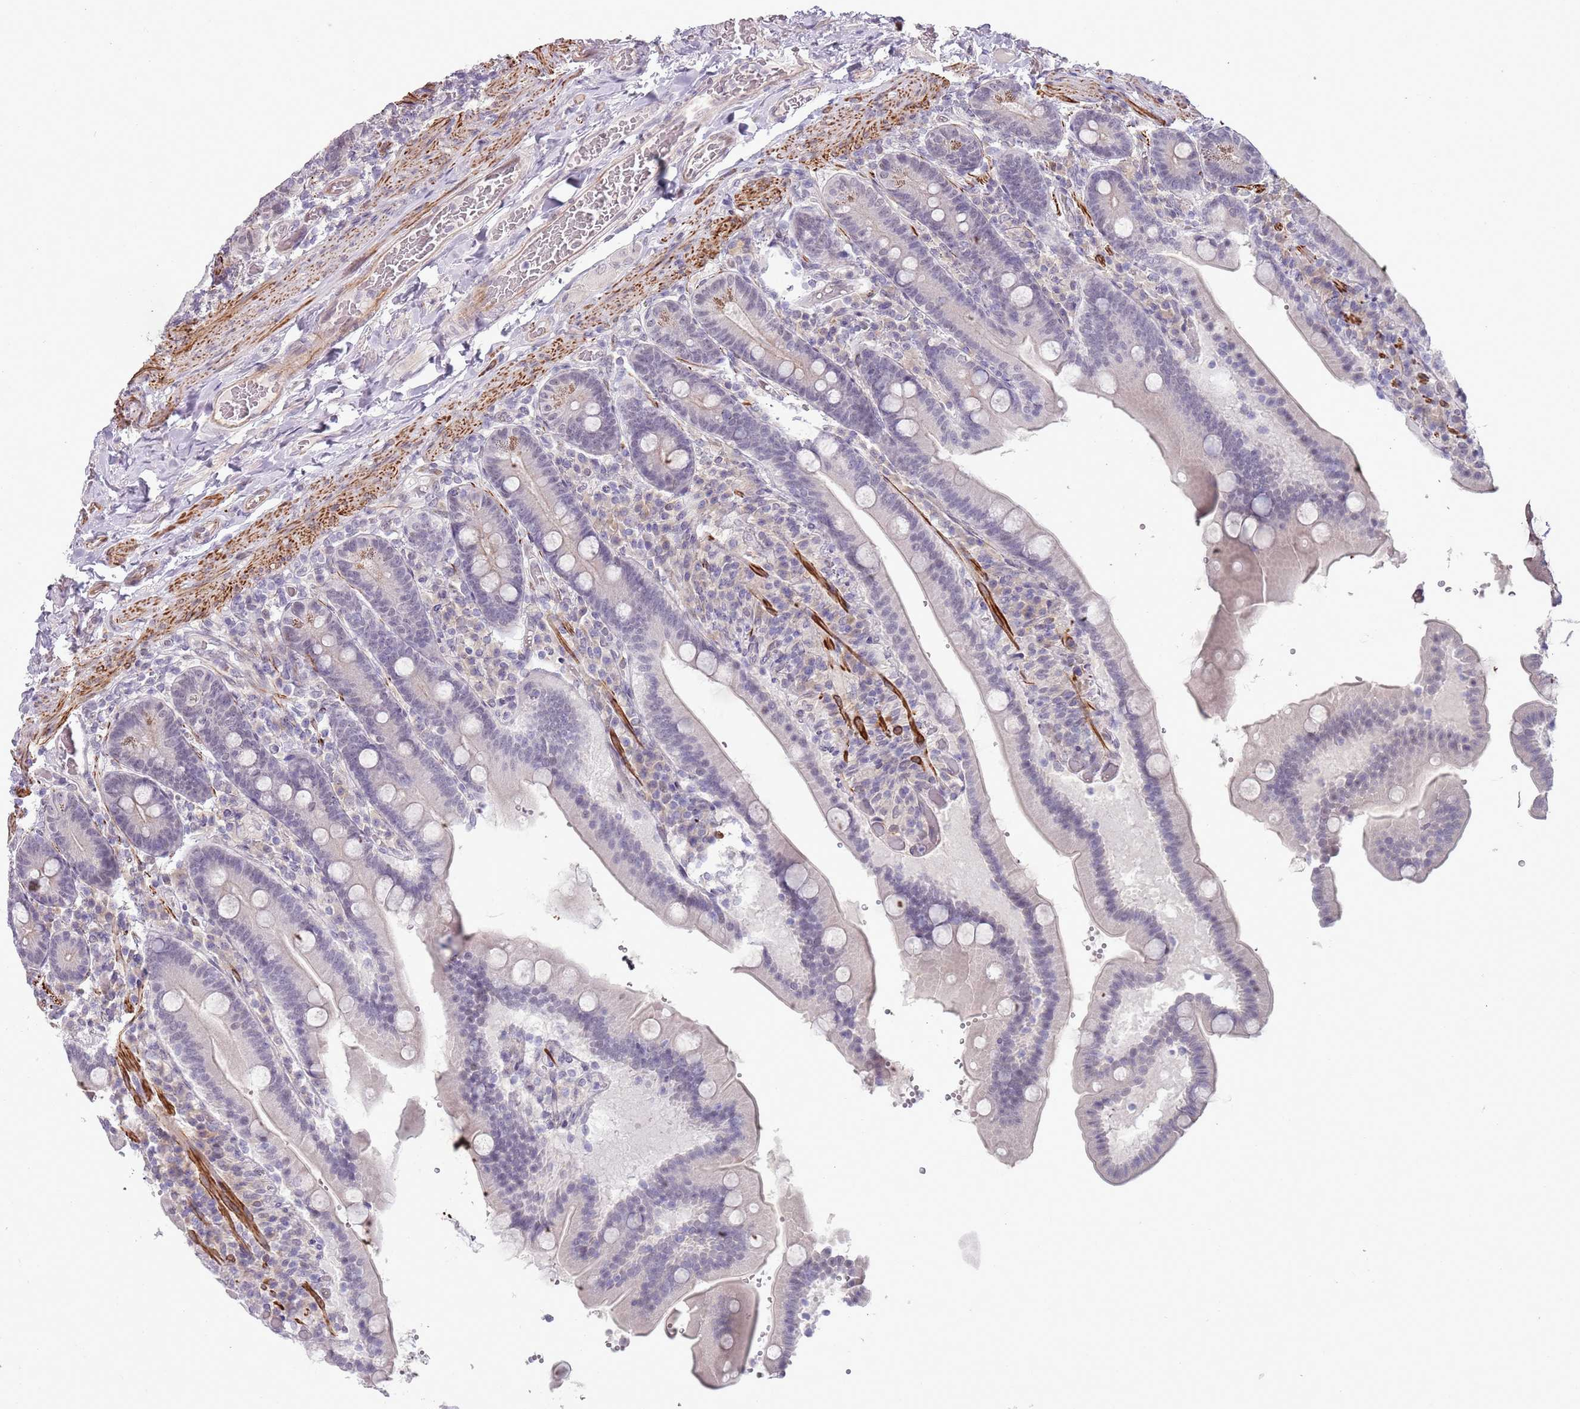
{"staining": {"intensity": "negative", "quantity": "none", "location": "none"}, "tissue": "duodenum", "cell_type": "Glandular cells", "image_type": "normal", "snomed": [{"axis": "morphology", "description": "Normal tissue, NOS"}, {"axis": "topography", "description": "Duodenum"}], "caption": "Immunohistochemistry (IHC) photomicrograph of unremarkable duodenum: duodenum stained with DAB demonstrates no significant protein positivity in glandular cells.", "gene": "ENSG00000271254", "patient": {"sex": "female", "age": 62}}